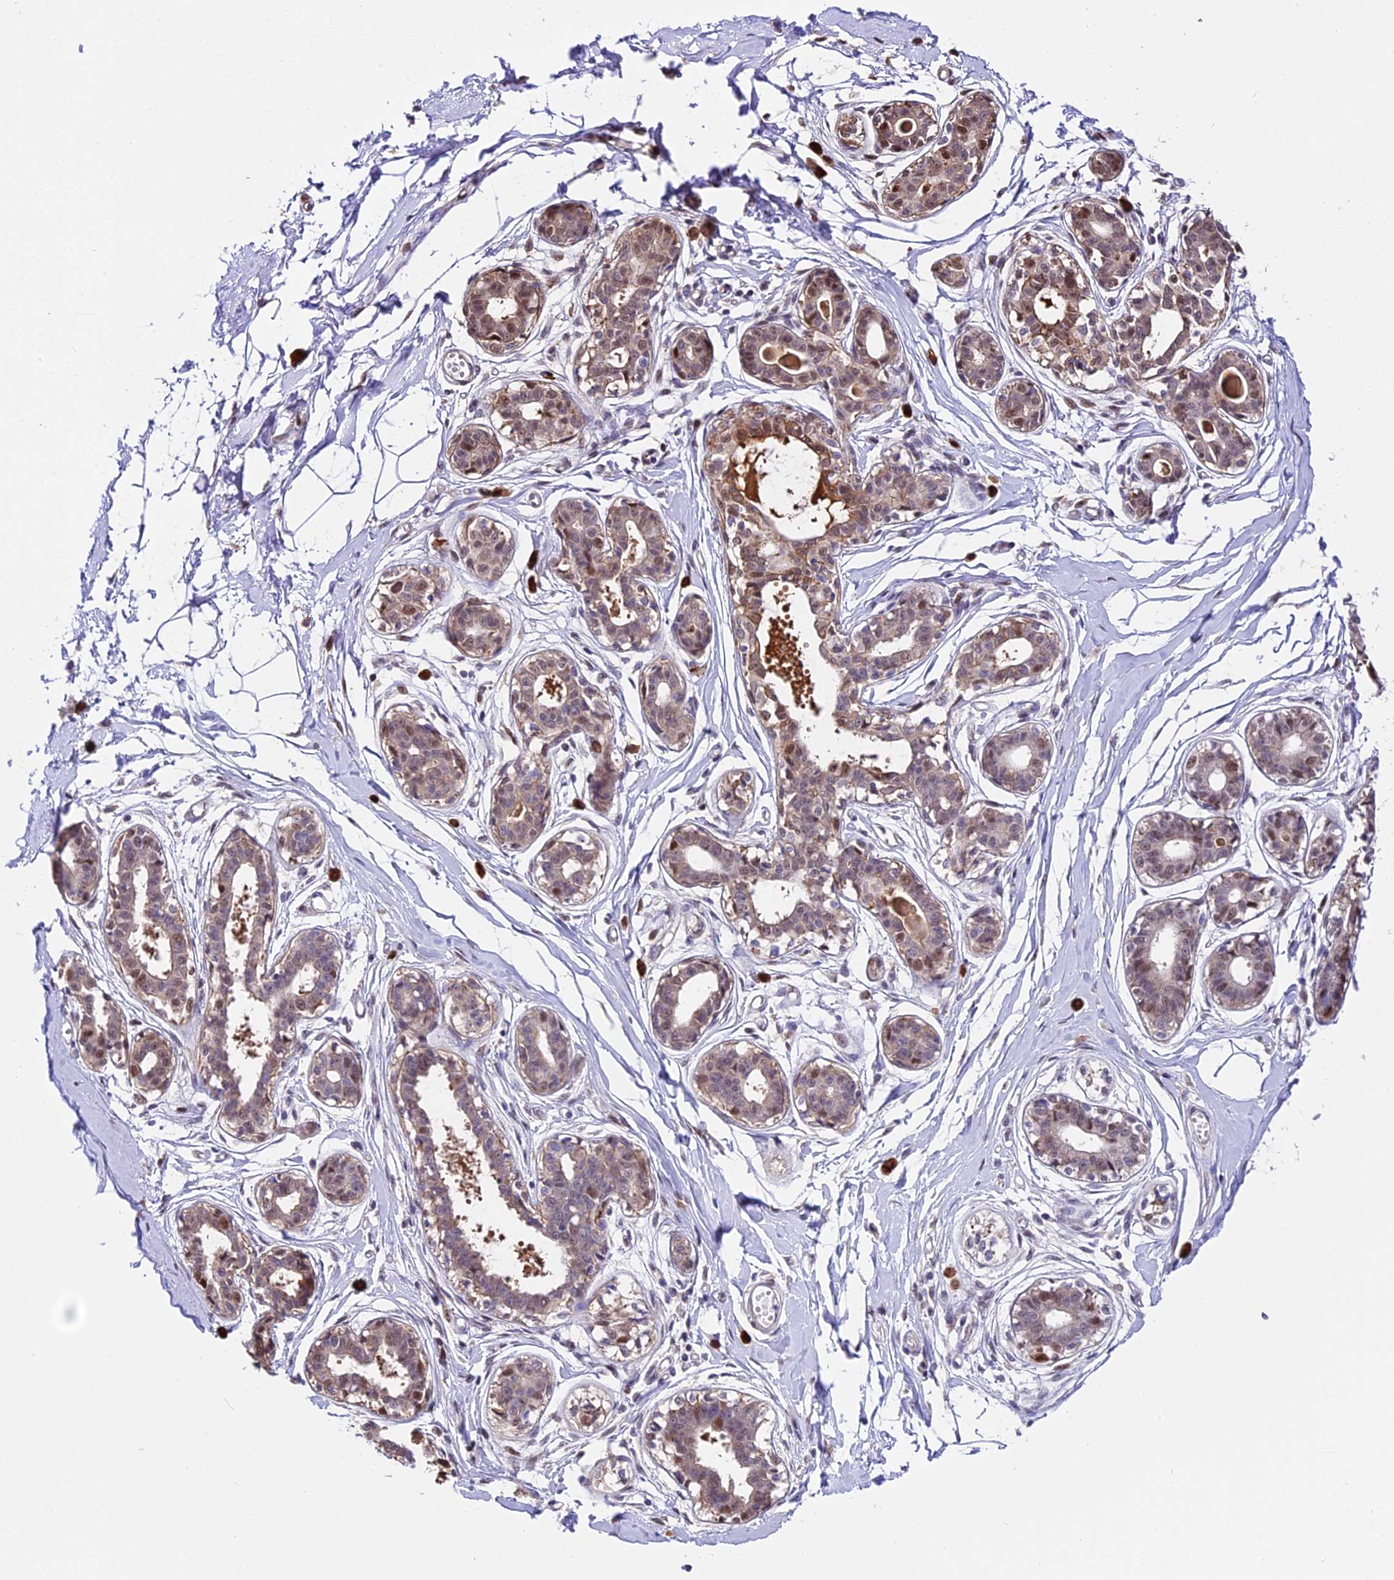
{"staining": {"intensity": "moderate", "quantity": "25%-75%", "location": "nuclear"}, "tissue": "breast", "cell_type": "Adipocytes", "image_type": "normal", "snomed": [{"axis": "morphology", "description": "Normal tissue, NOS"}, {"axis": "topography", "description": "Breast"}], "caption": "Protein staining of unremarkable breast demonstrates moderate nuclear staining in about 25%-75% of adipocytes.", "gene": "HERPUD1", "patient": {"sex": "female", "age": 45}}